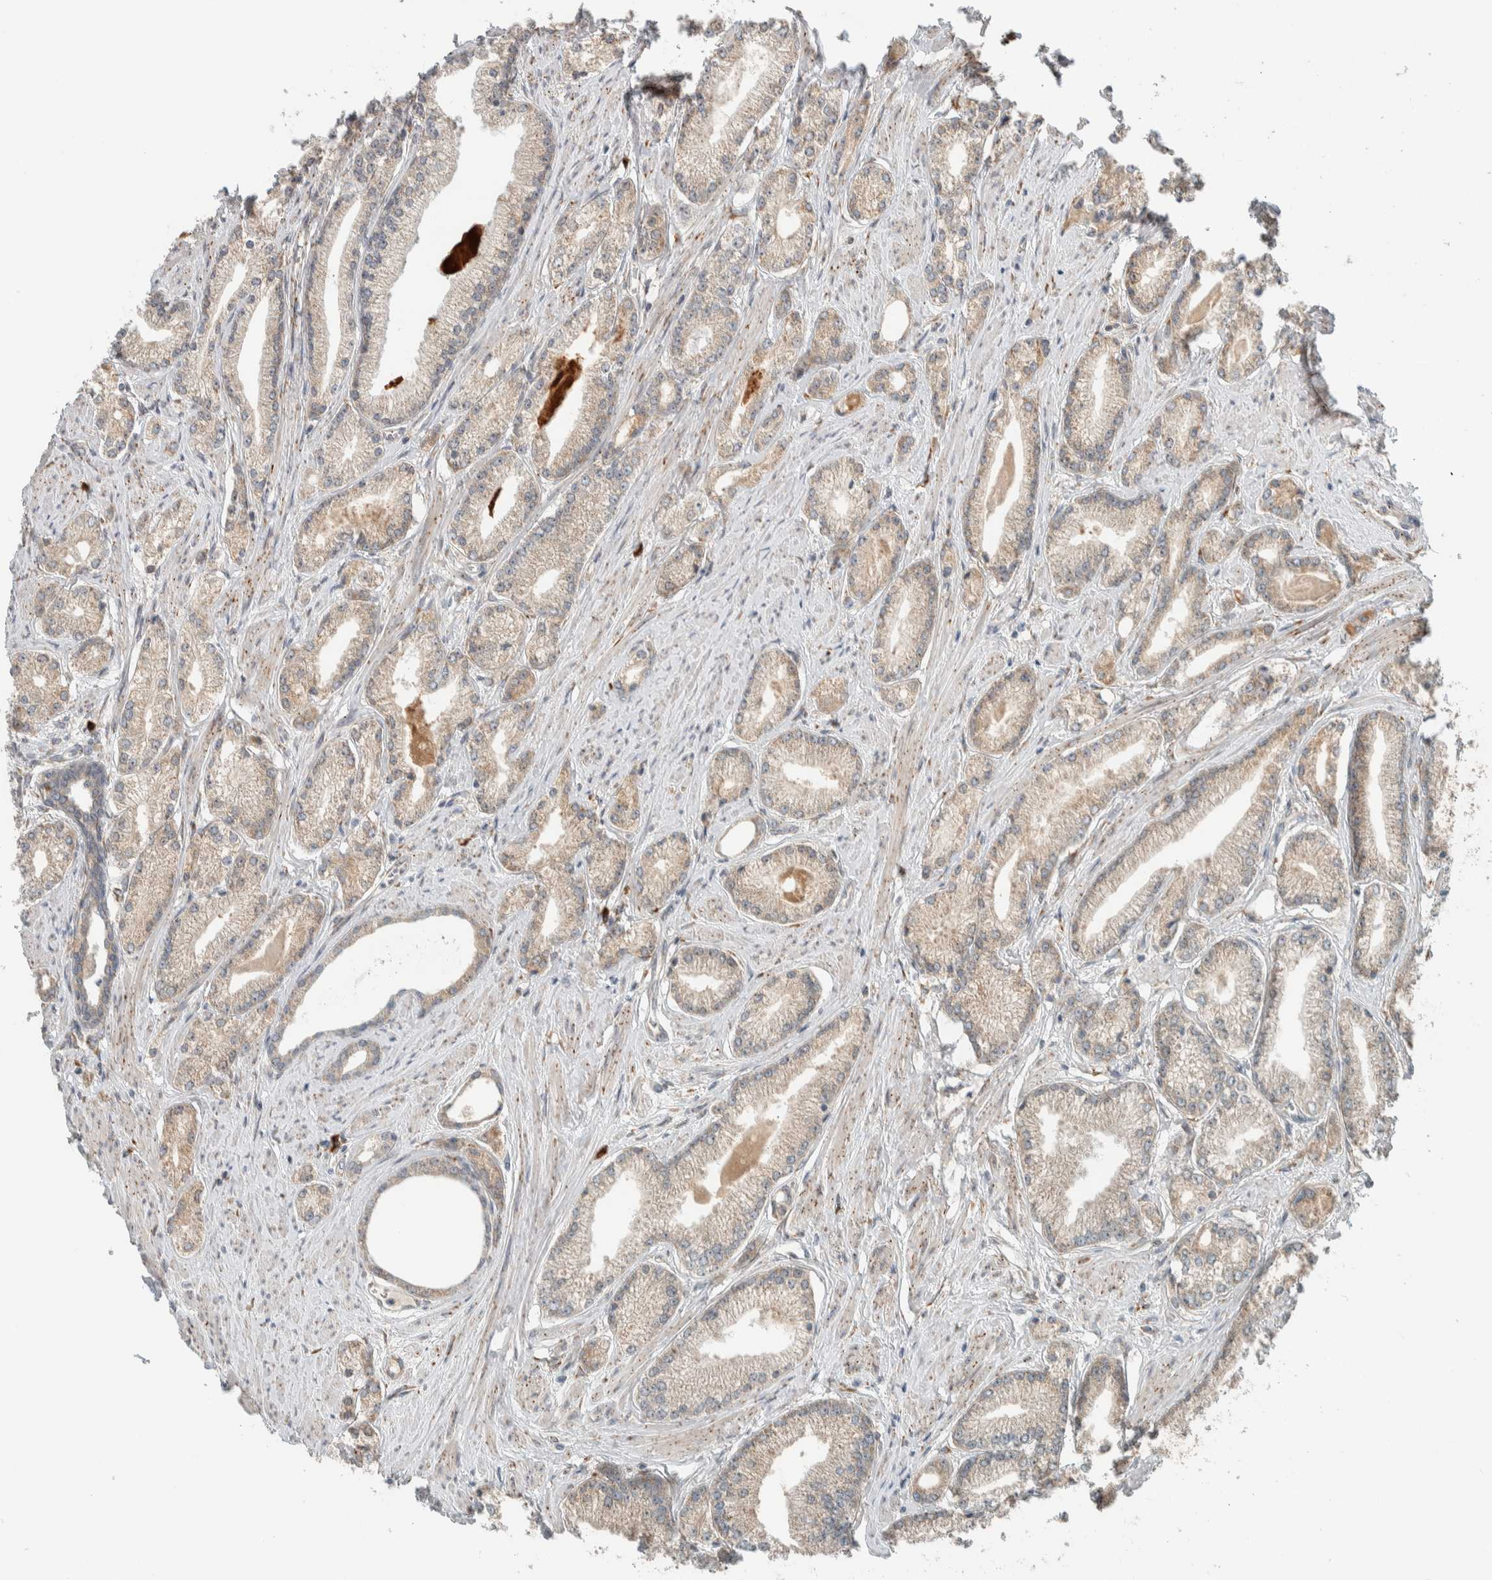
{"staining": {"intensity": "weak", "quantity": "25%-75%", "location": "cytoplasmic/membranous"}, "tissue": "prostate cancer", "cell_type": "Tumor cells", "image_type": "cancer", "snomed": [{"axis": "morphology", "description": "Adenocarcinoma, Low grade"}, {"axis": "topography", "description": "Prostate"}], "caption": "Prostate cancer stained with a brown dye reveals weak cytoplasmic/membranous positive expression in approximately 25%-75% of tumor cells.", "gene": "CTBP2", "patient": {"sex": "male", "age": 62}}